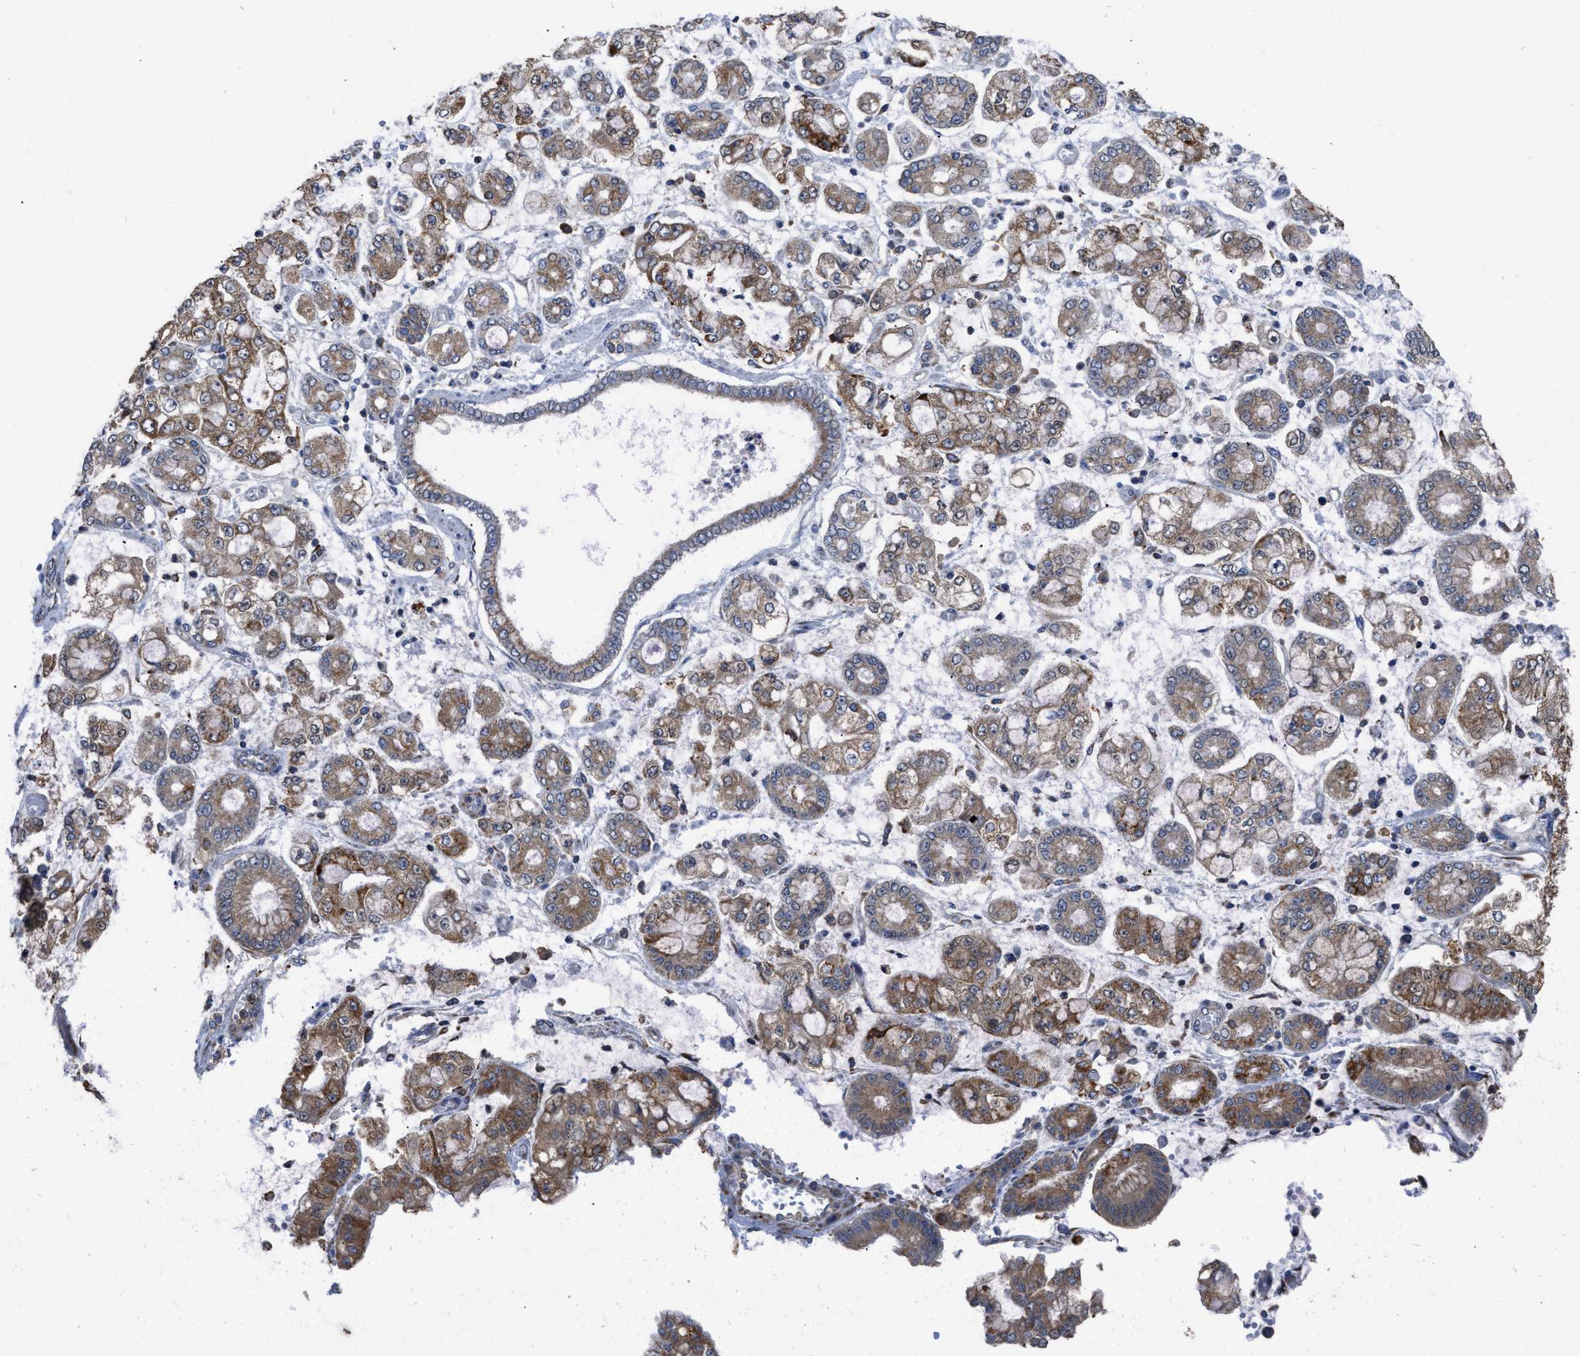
{"staining": {"intensity": "moderate", "quantity": ">75%", "location": "cytoplasmic/membranous"}, "tissue": "stomach cancer", "cell_type": "Tumor cells", "image_type": "cancer", "snomed": [{"axis": "morphology", "description": "Adenocarcinoma, NOS"}, {"axis": "topography", "description": "Stomach"}], "caption": "Stomach cancer (adenocarcinoma) stained for a protein (brown) shows moderate cytoplasmic/membranous positive expression in approximately >75% of tumor cells.", "gene": "AK2", "patient": {"sex": "male", "age": 76}}